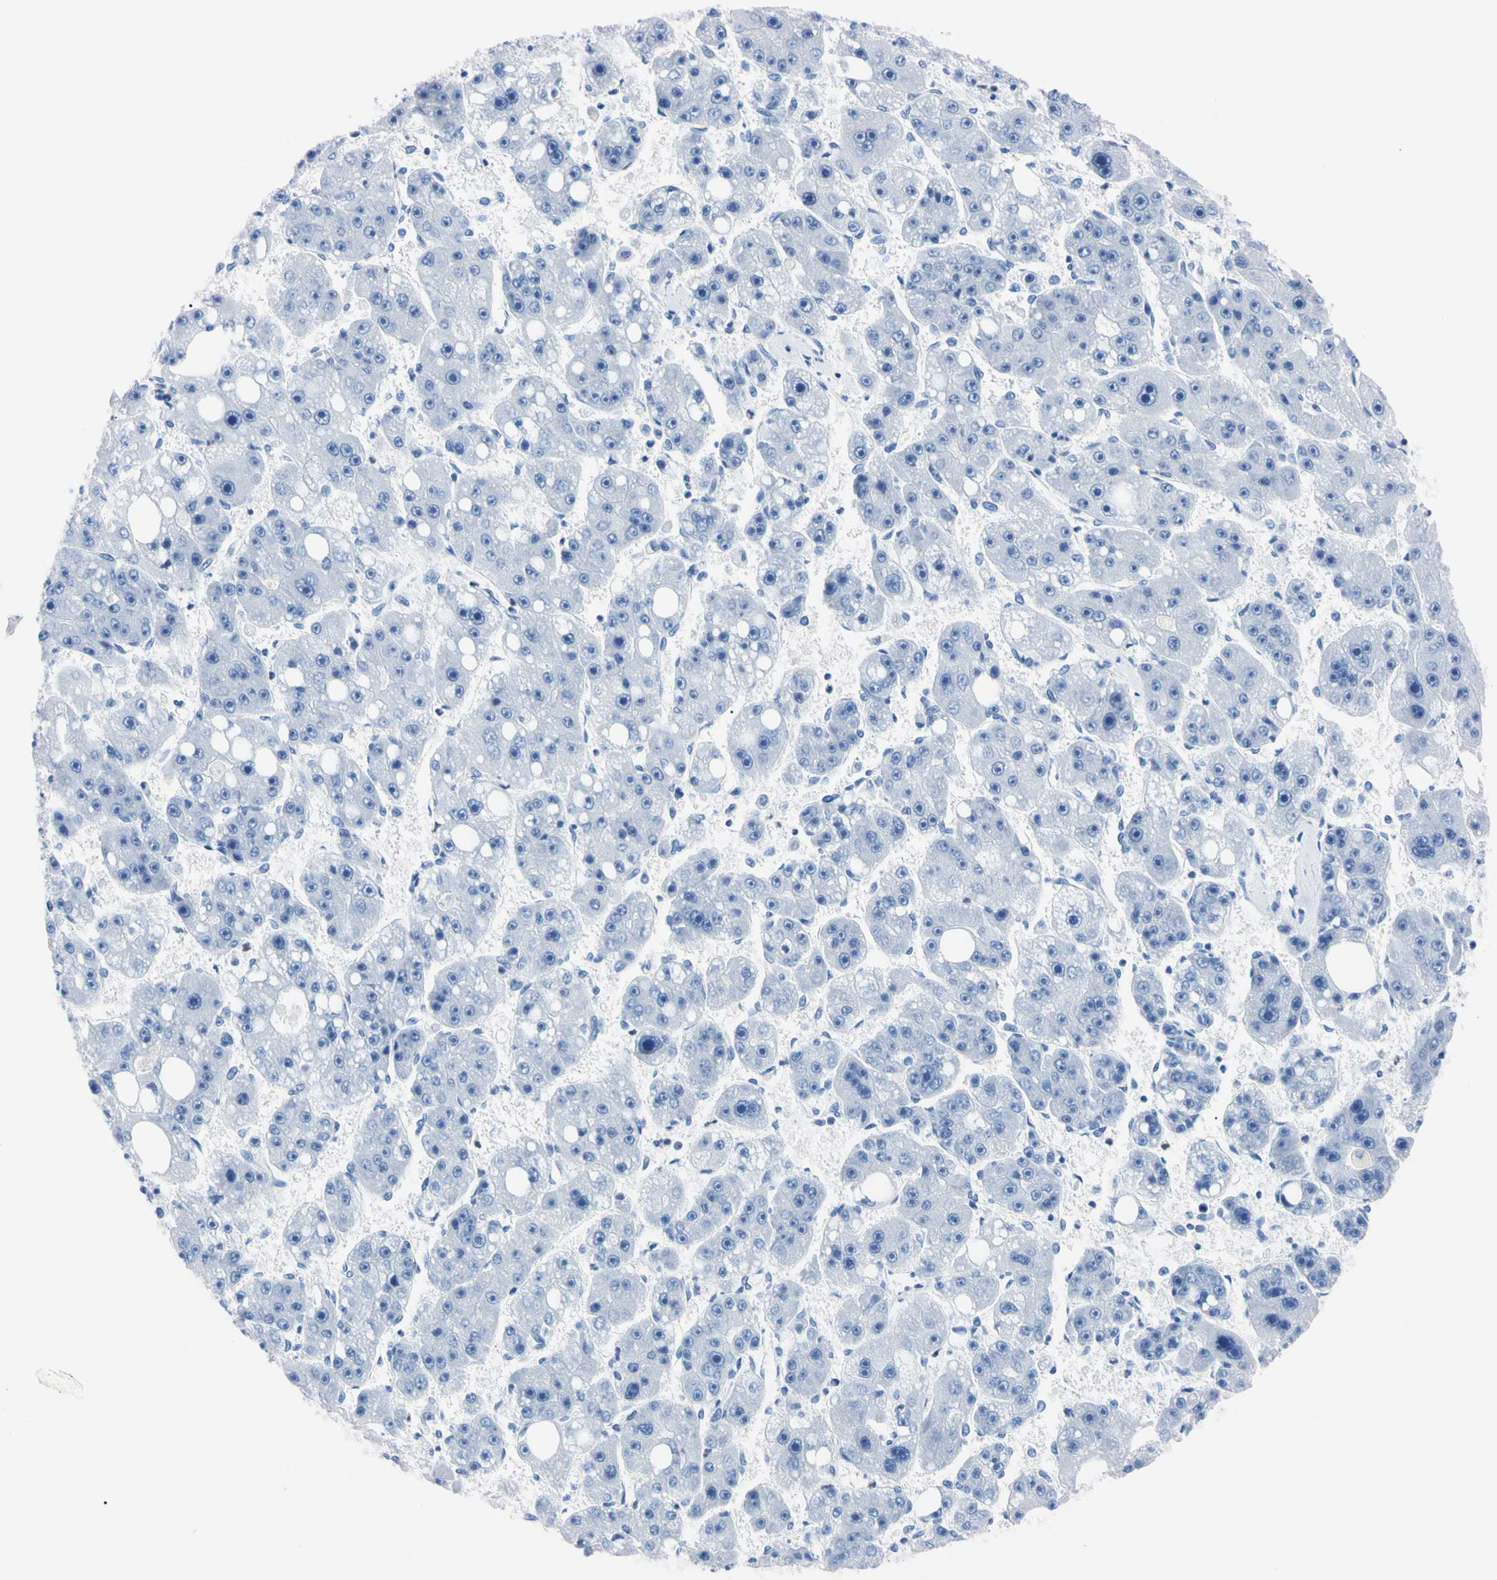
{"staining": {"intensity": "negative", "quantity": "none", "location": "none"}, "tissue": "liver cancer", "cell_type": "Tumor cells", "image_type": "cancer", "snomed": [{"axis": "morphology", "description": "Carcinoma, Hepatocellular, NOS"}, {"axis": "topography", "description": "Liver"}], "caption": "Immunohistochemistry micrograph of neoplastic tissue: human liver hepatocellular carcinoma stained with DAB exhibits no significant protein expression in tumor cells.", "gene": "NCF4", "patient": {"sex": "female", "age": 61}}